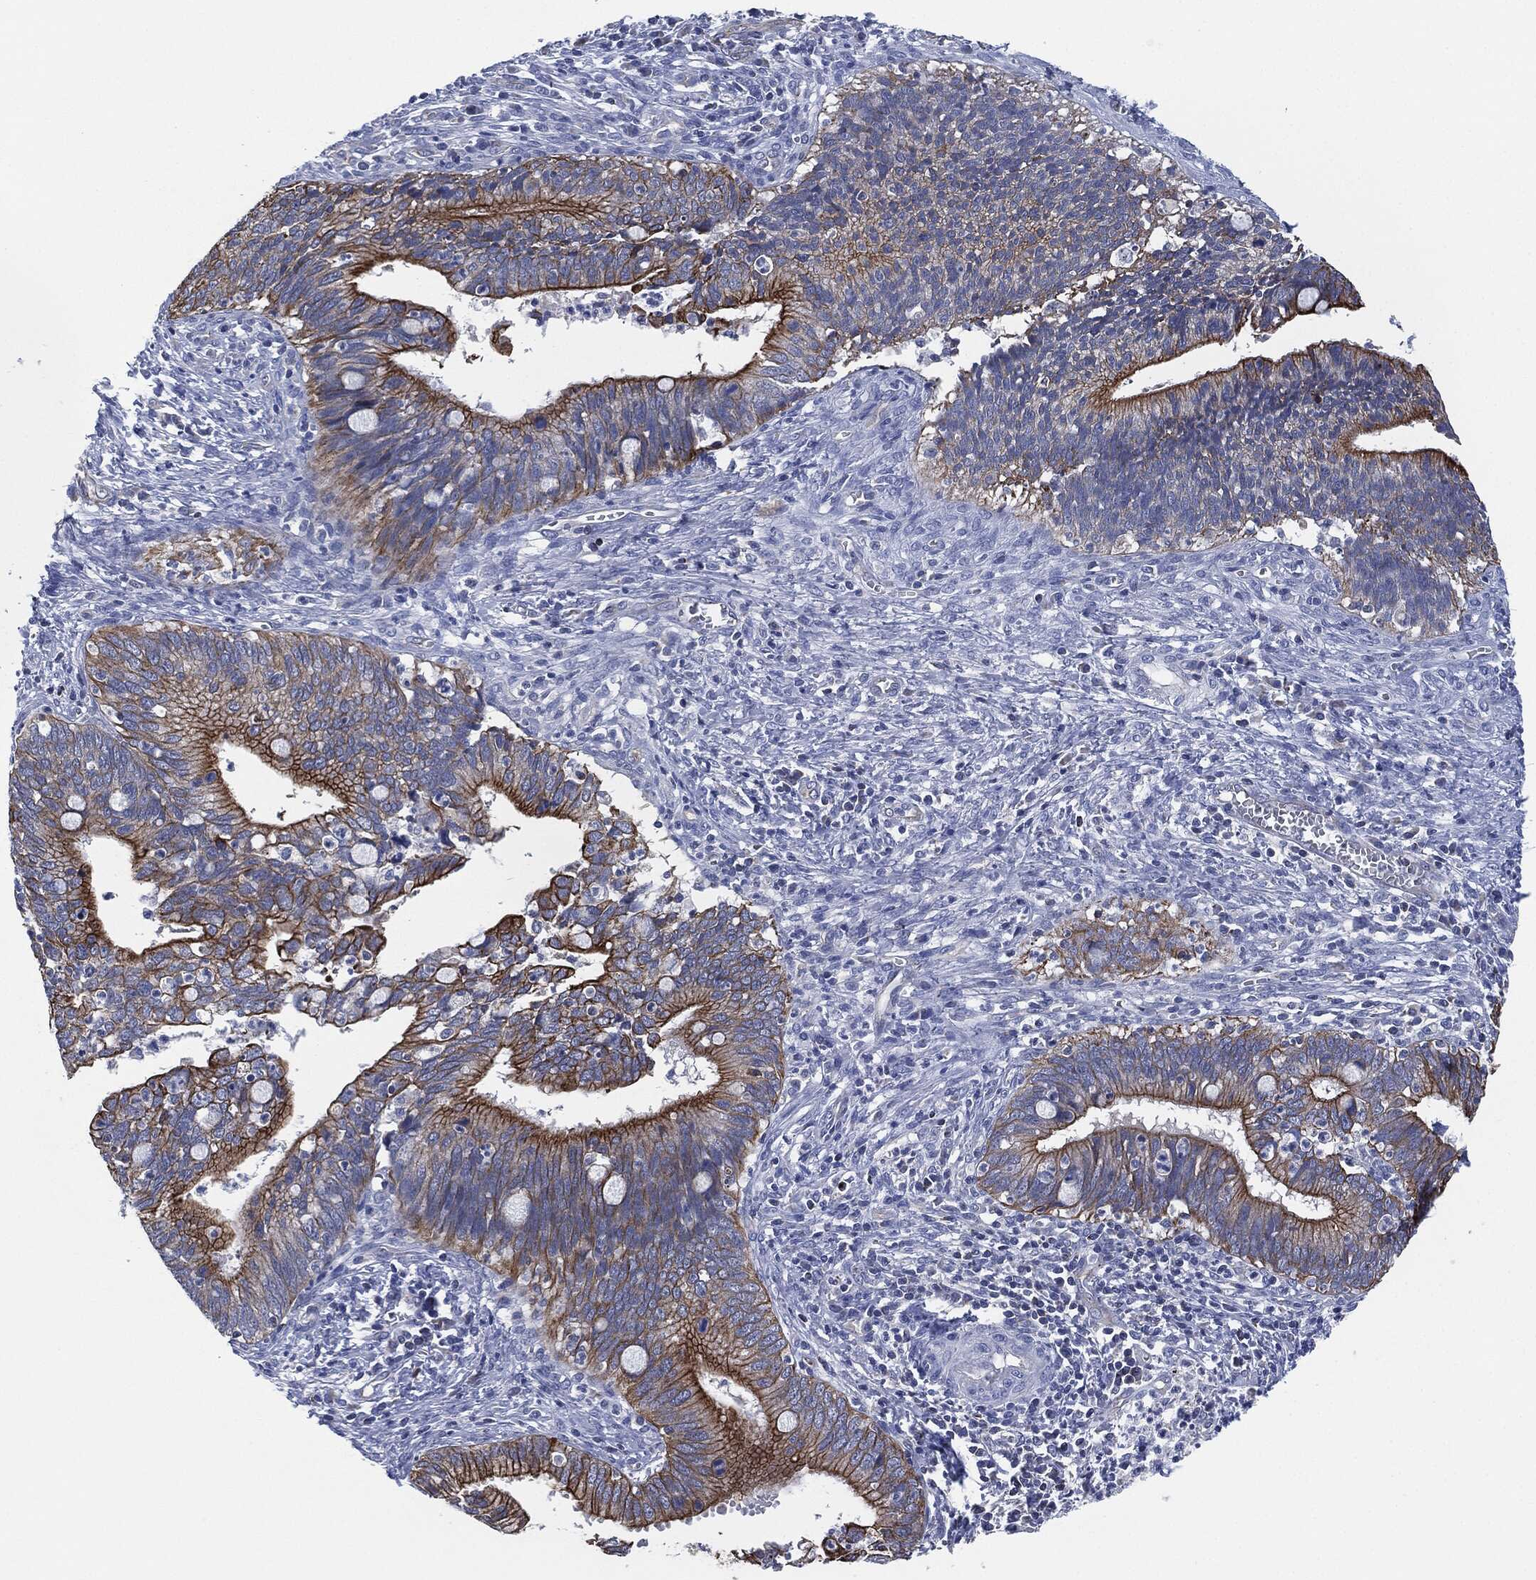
{"staining": {"intensity": "strong", "quantity": "25%-75%", "location": "cytoplasmic/membranous"}, "tissue": "cervical cancer", "cell_type": "Tumor cells", "image_type": "cancer", "snomed": [{"axis": "morphology", "description": "Adenocarcinoma, NOS"}, {"axis": "topography", "description": "Cervix"}], "caption": "Brown immunohistochemical staining in cervical cancer reveals strong cytoplasmic/membranous staining in approximately 25%-75% of tumor cells. (IHC, brightfield microscopy, high magnification).", "gene": "SHROOM2", "patient": {"sex": "female", "age": 42}}